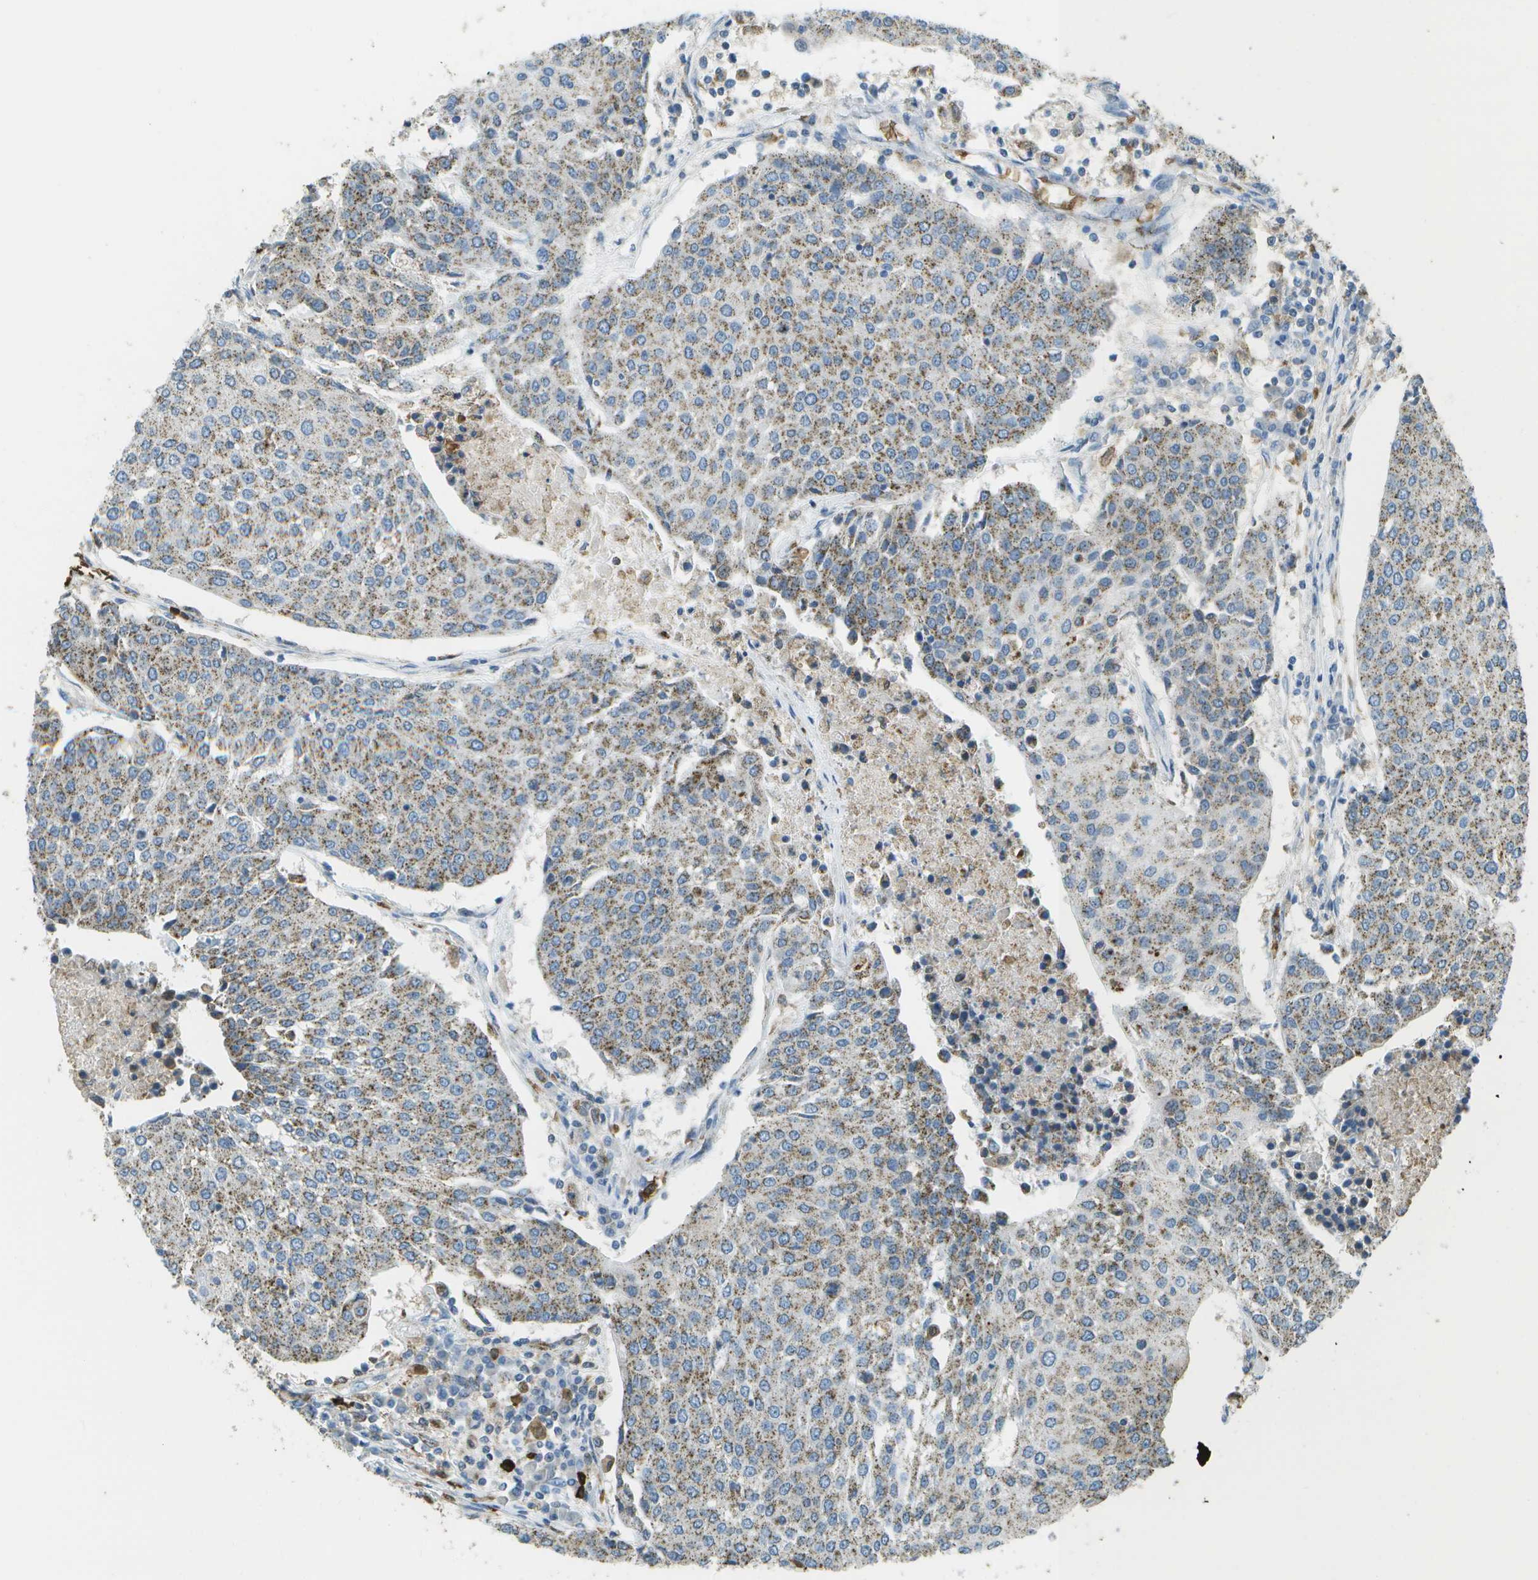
{"staining": {"intensity": "moderate", "quantity": ">75%", "location": "cytoplasmic/membranous"}, "tissue": "urothelial cancer", "cell_type": "Tumor cells", "image_type": "cancer", "snomed": [{"axis": "morphology", "description": "Urothelial carcinoma, High grade"}, {"axis": "topography", "description": "Urinary bladder"}], "caption": "Moderate cytoplasmic/membranous protein staining is identified in about >75% of tumor cells in urothelial cancer. (brown staining indicates protein expression, while blue staining denotes nuclei).", "gene": "CACHD1", "patient": {"sex": "female", "age": 85}}